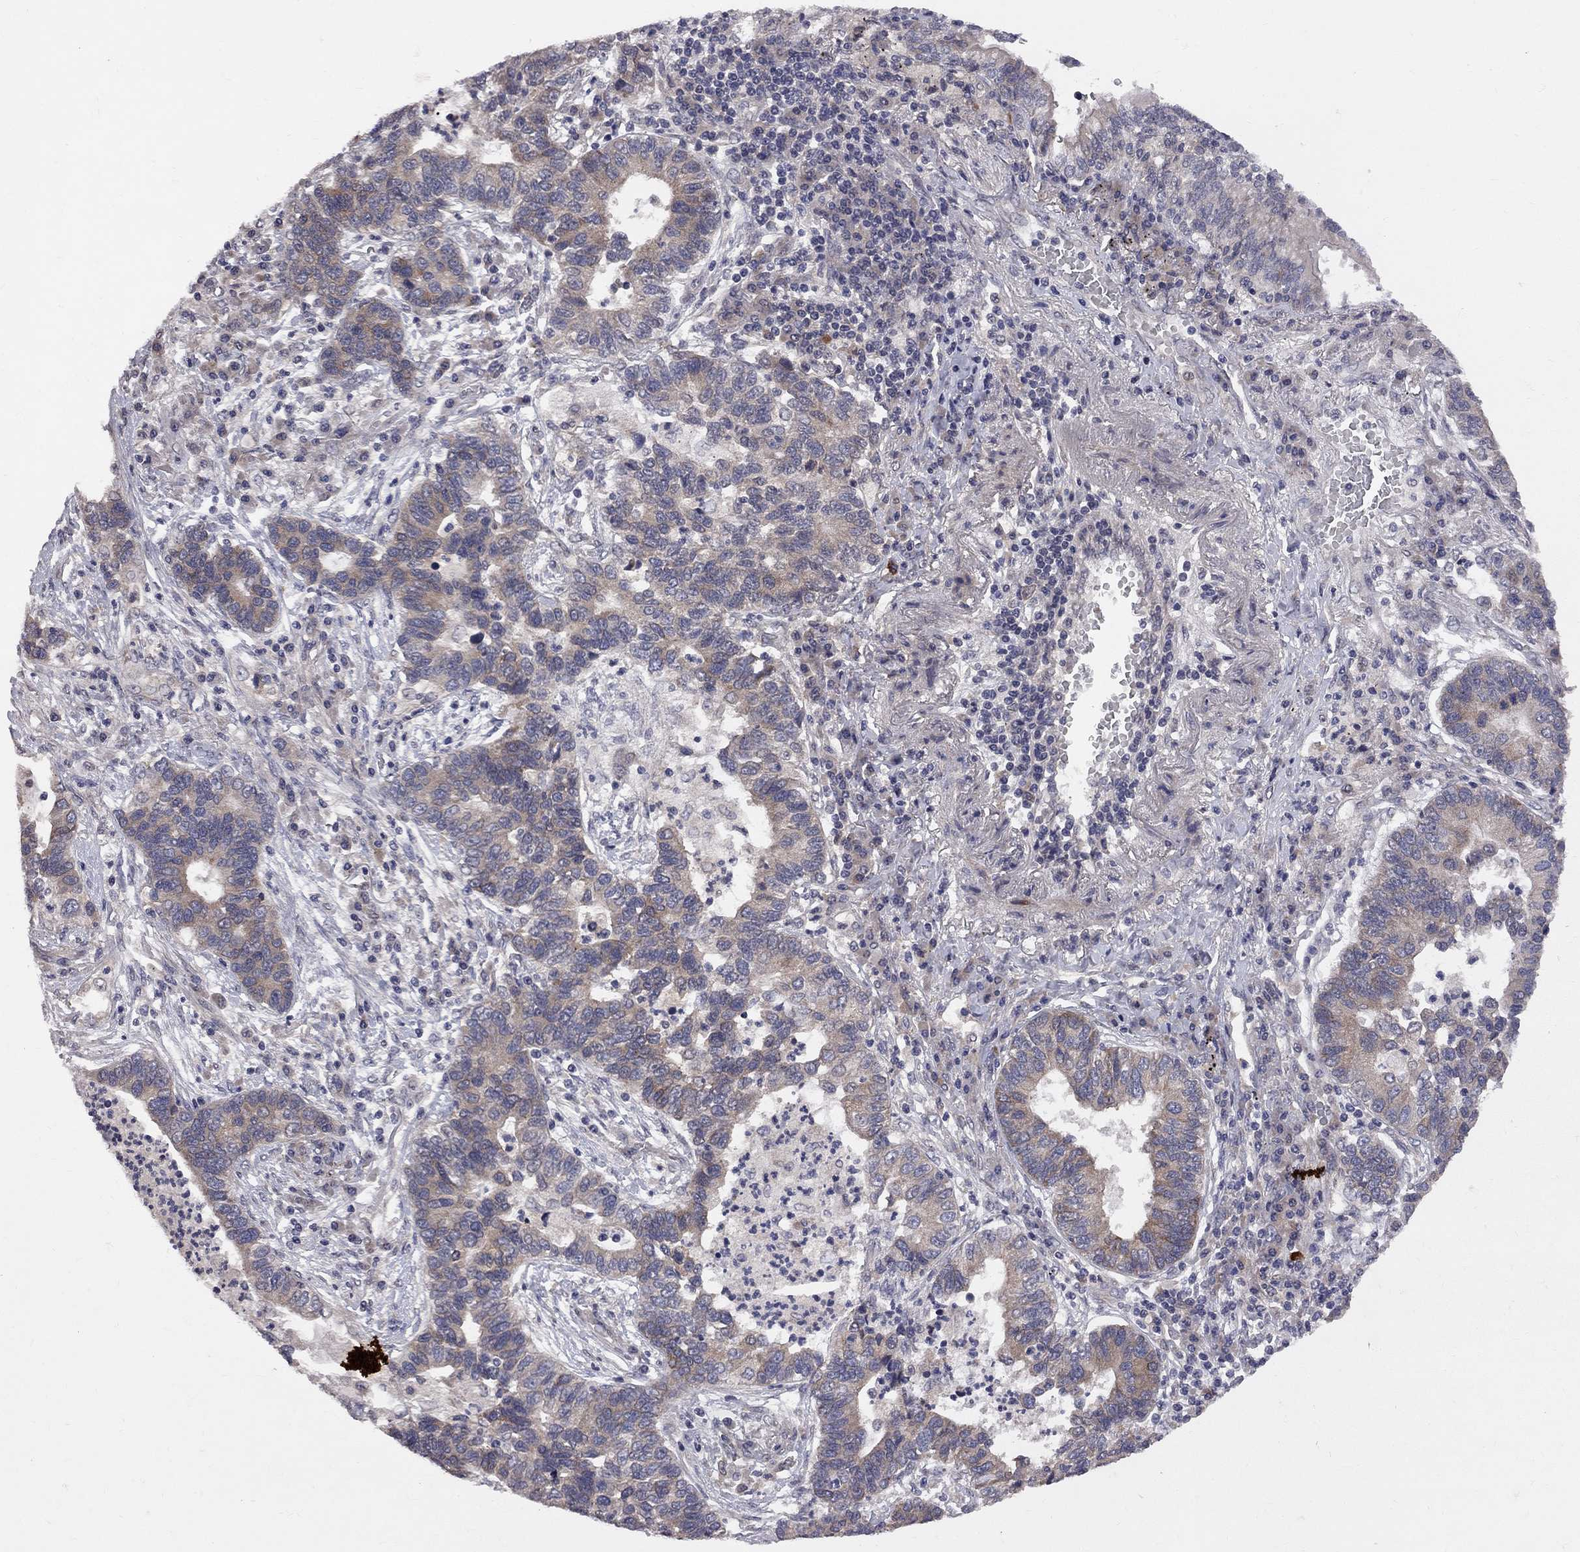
{"staining": {"intensity": "moderate", "quantity": ">75%", "location": "cytoplasmic/membranous"}, "tissue": "lung cancer", "cell_type": "Tumor cells", "image_type": "cancer", "snomed": [{"axis": "morphology", "description": "Adenocarcinoma, NOS"}, {"axis": "topography", "description": "Lung"}], "caption": "A high-resolution photomicrograph shows immunohistochemistry staining of lung cancer (adenocarcinoma), which displays moderate cytoplasmic/membranous positivity in about >75% of tumor cells.", "gene": "CNOT11", "patient": {"sex": "female", "age": 57}}